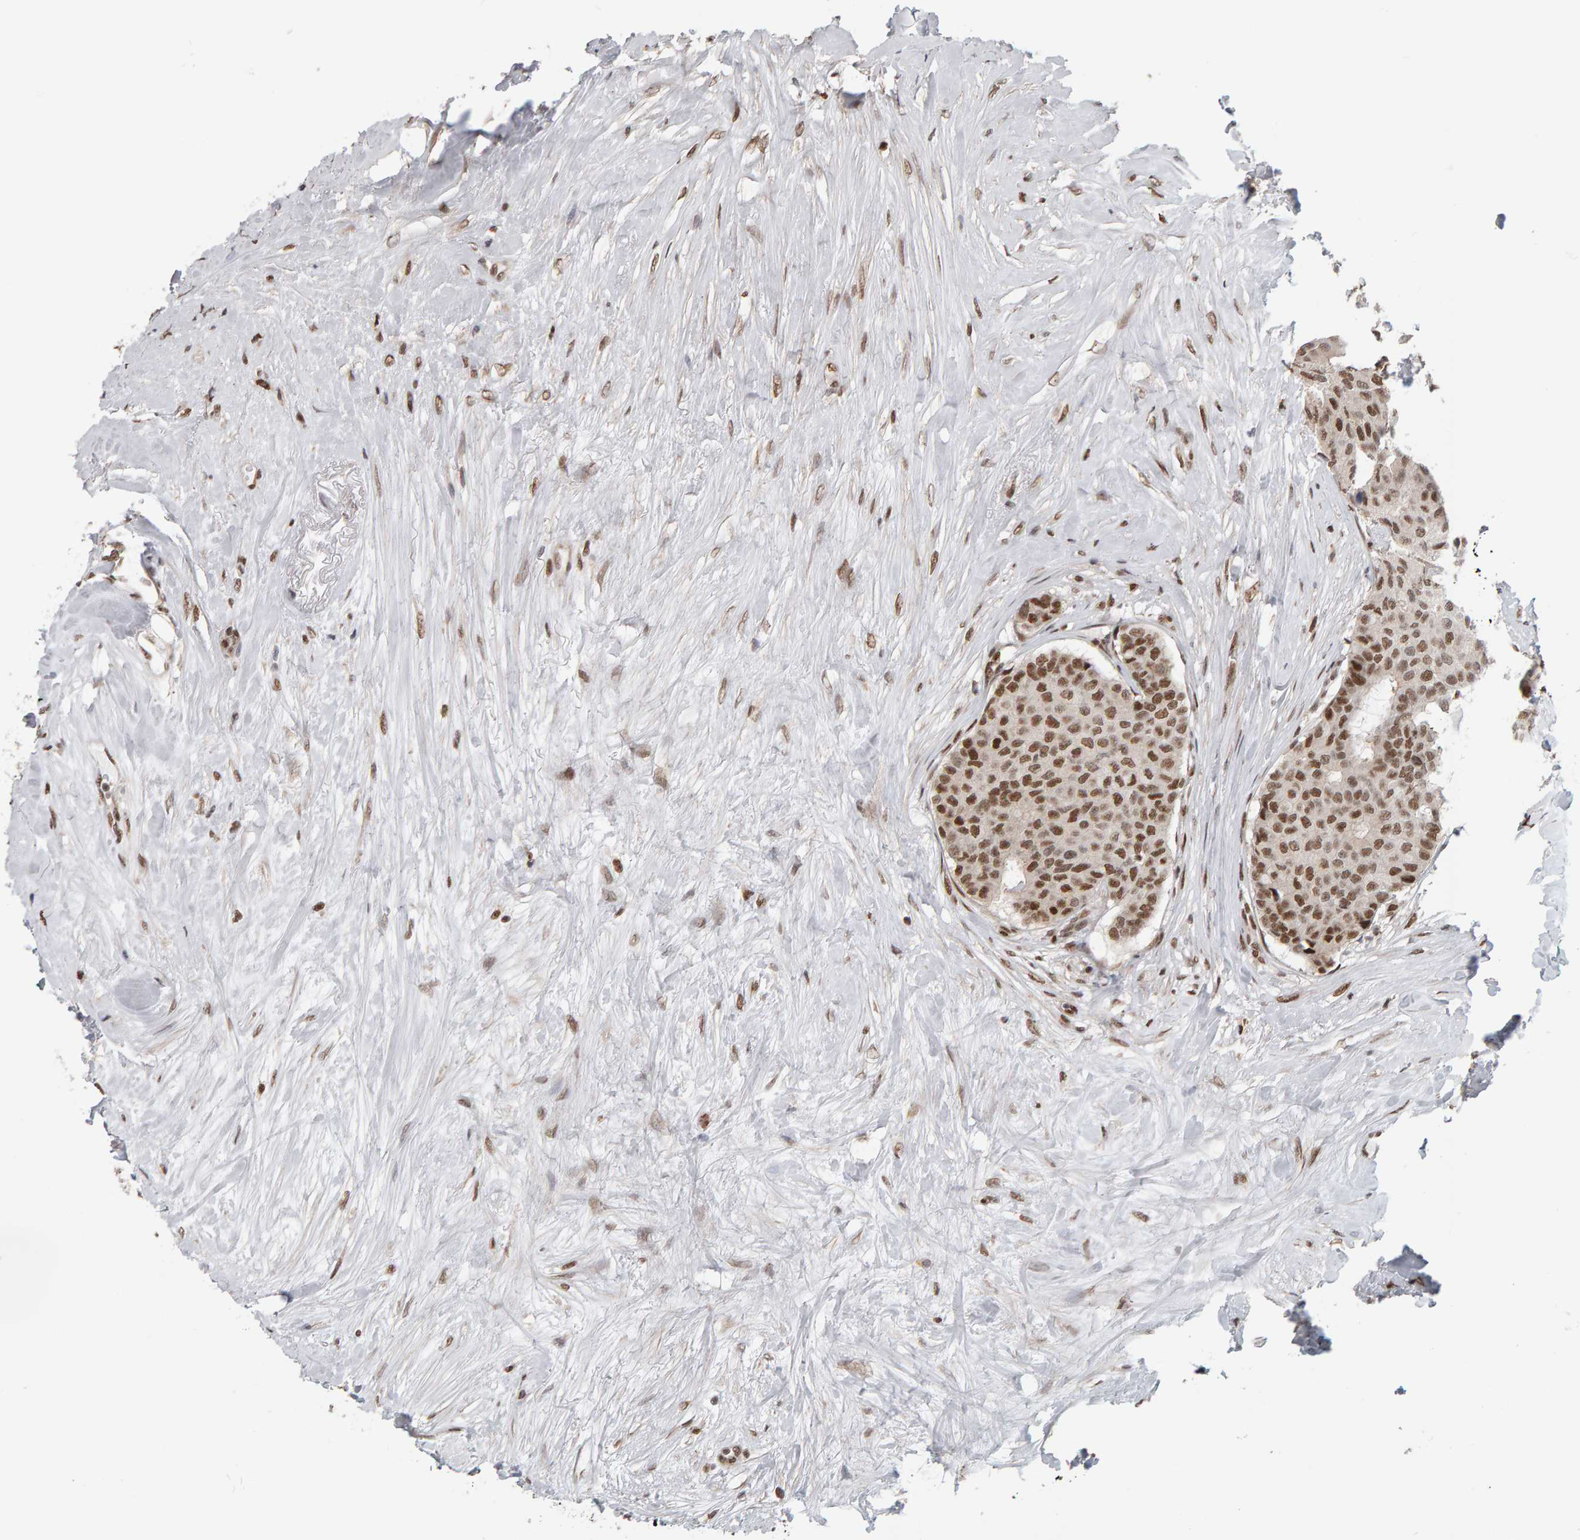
{"staining": {"intensity": "moderate", "quantity": ">75%", "location": "nuclear"}, "tissue": "breast cancer", "cell_type": "Tumor cells", "image_type": "cancer", "snomed": [{"axis": "morphology", "description": "Duct carcinoma"}, {"axis": "topography", "description": "Breast"}], "caption": "This image demonstrates breast intraductal carcinoma stained with immunohistochemistry (IHC) to label a protein in brown. The nuclear of tumor cells show moderate positivity for the protein. Nuclei are counter-stained blue.", "gene": "ATF7IP", "patient": {"sex": "female", "age": 75}}